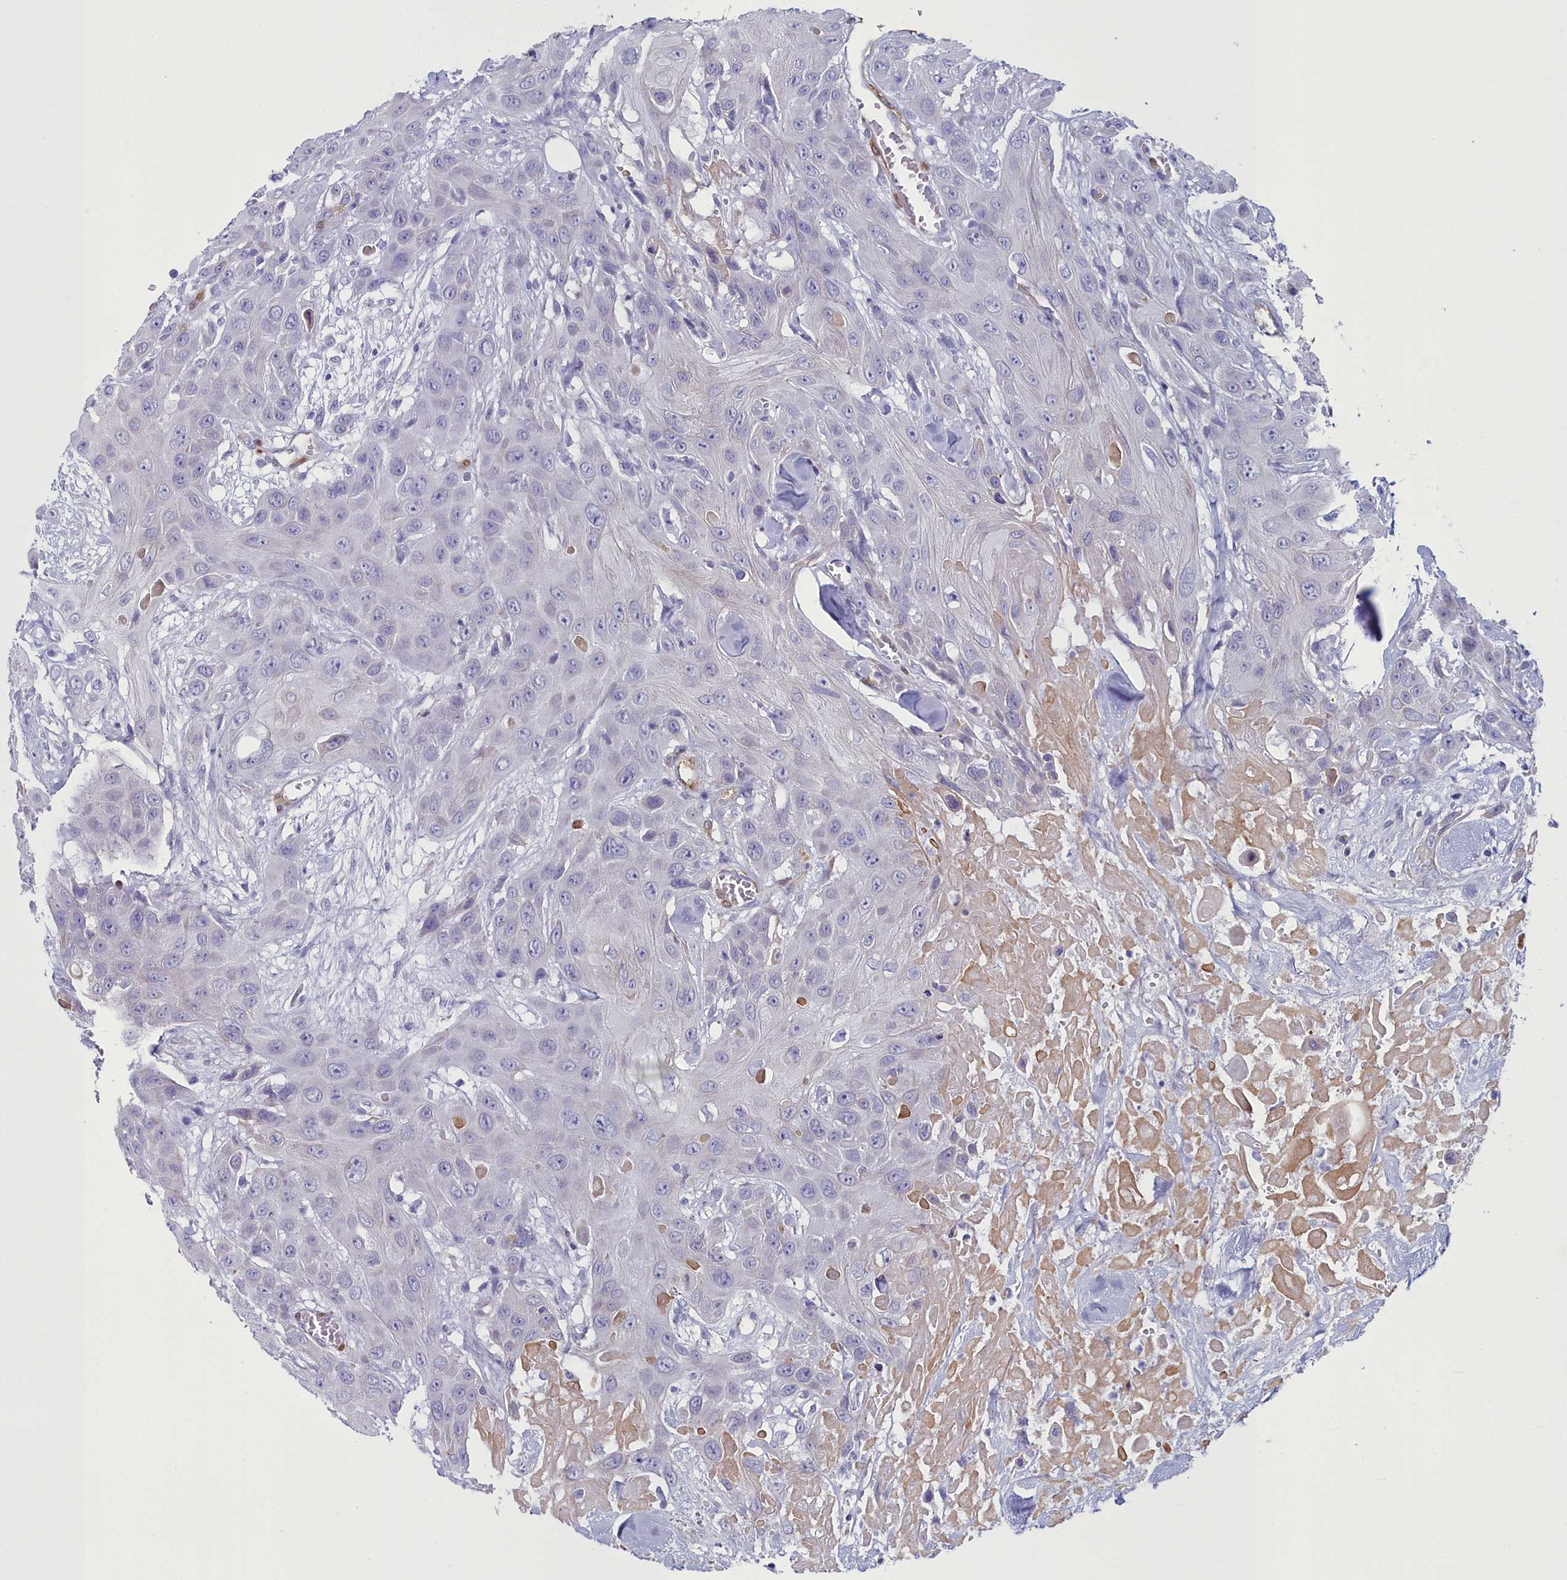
{"staining": {"intensity": "negative", "quantity": "none", "location": "none"}, "tissue": "head and neck cancer", "cell_type": "Tumor cells", "image_type": "cancer", "snomed": [{"axis": "morphology", "description": "Squamous cell carcinoma, NOS"}, {"axis": "topography", "description": "Head-Neck"}], "caption": "Head and neck cancer was stained to show a protein in brown. There is no significant positivity in tumor cells.", "gene": "PPP1R14A", "patient": {"sex": "male", "age": 81}}